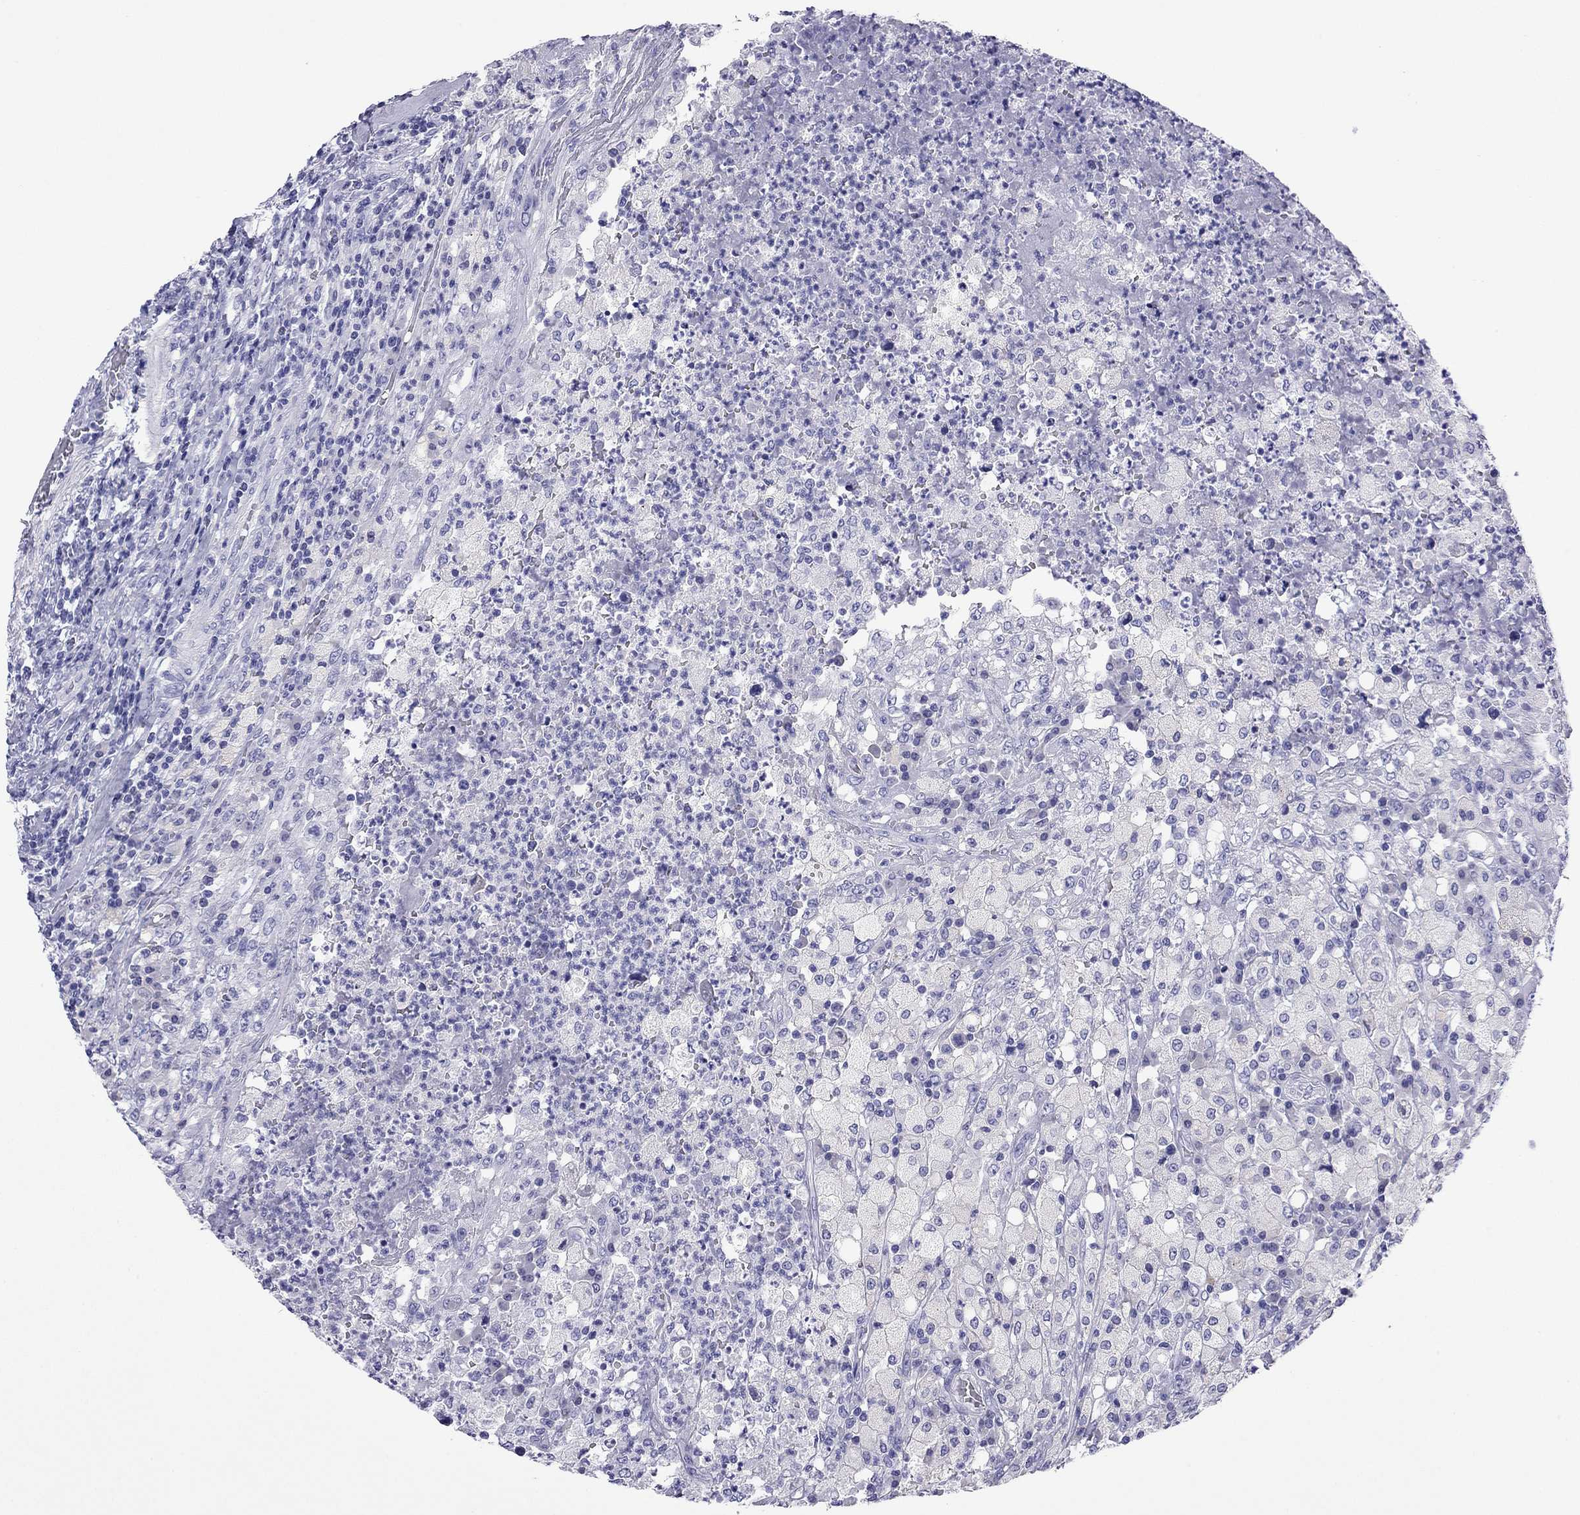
{"staining": {"intensity": "negative", "quantity": "none", "location": "none"}, "tissue": "testis cancer", "cell_type": "Tumor cells", "image_type": "cancer", "snomed": [{"axis": "morphology", "description": "Necrosis, NOS"}, {"axis": "morphology", "description": "Carcinoma, Embryonal, NOS"}, {"axis": "topography", "description": "Testis"}], "caption": "DAB immunohistochemical staining of testis cancer displays no significant positivity in tumor cells. The staining is performed using DAB (3,3'-diaminobenzidine) brown chromogen with nuclei counter-stained in using hematoxylin.", "gene": "FIGLA", "patient": {"sex": "male", "age": 19}}